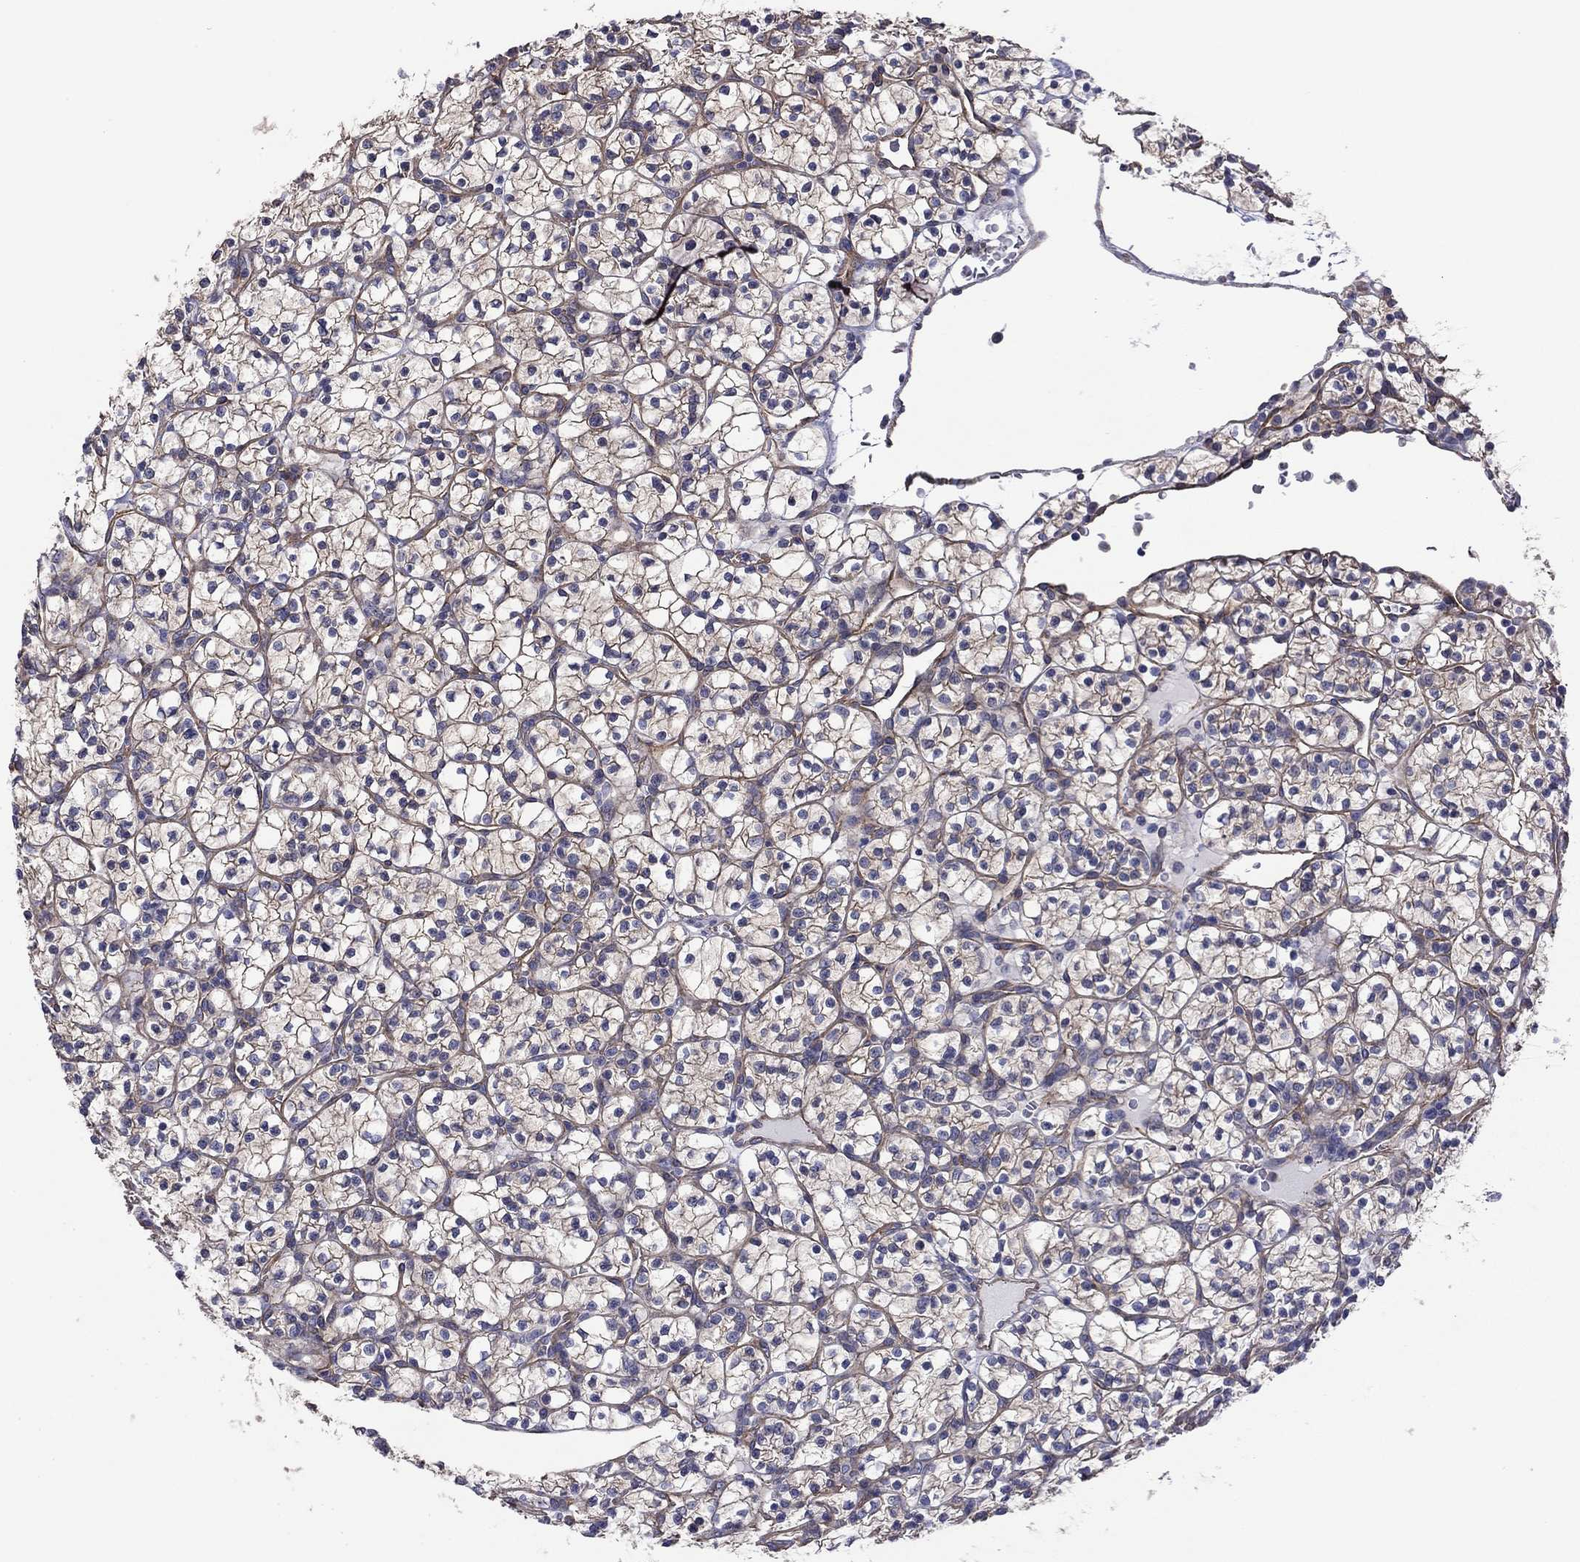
{"staining": {"intensity": "moderate", "quantity": ">75%", "location": "cytoplasmic/membranous"}, "tissue": "renal cancer", "cell_type": "Tumor cells", "image_type": "cancer", "snomed": [{"axis": "morphology", "description": "Adenocarcinoma, NOS"}, {"axis": "topography", "description": "Kidney"}], "caption": "Adenocarcinoma (renal) stained with immunohistochemistry (IHC) demonstrates moderate cytoplasmic/membranous positivity in about >75% of tumor cells. (DAB (3,3'-diaminobenzidine) IHC, brown staining for protein, blue staining for nuclei).", "gene": "TCHH", "patient": {"sex": "female", "age": 89}}